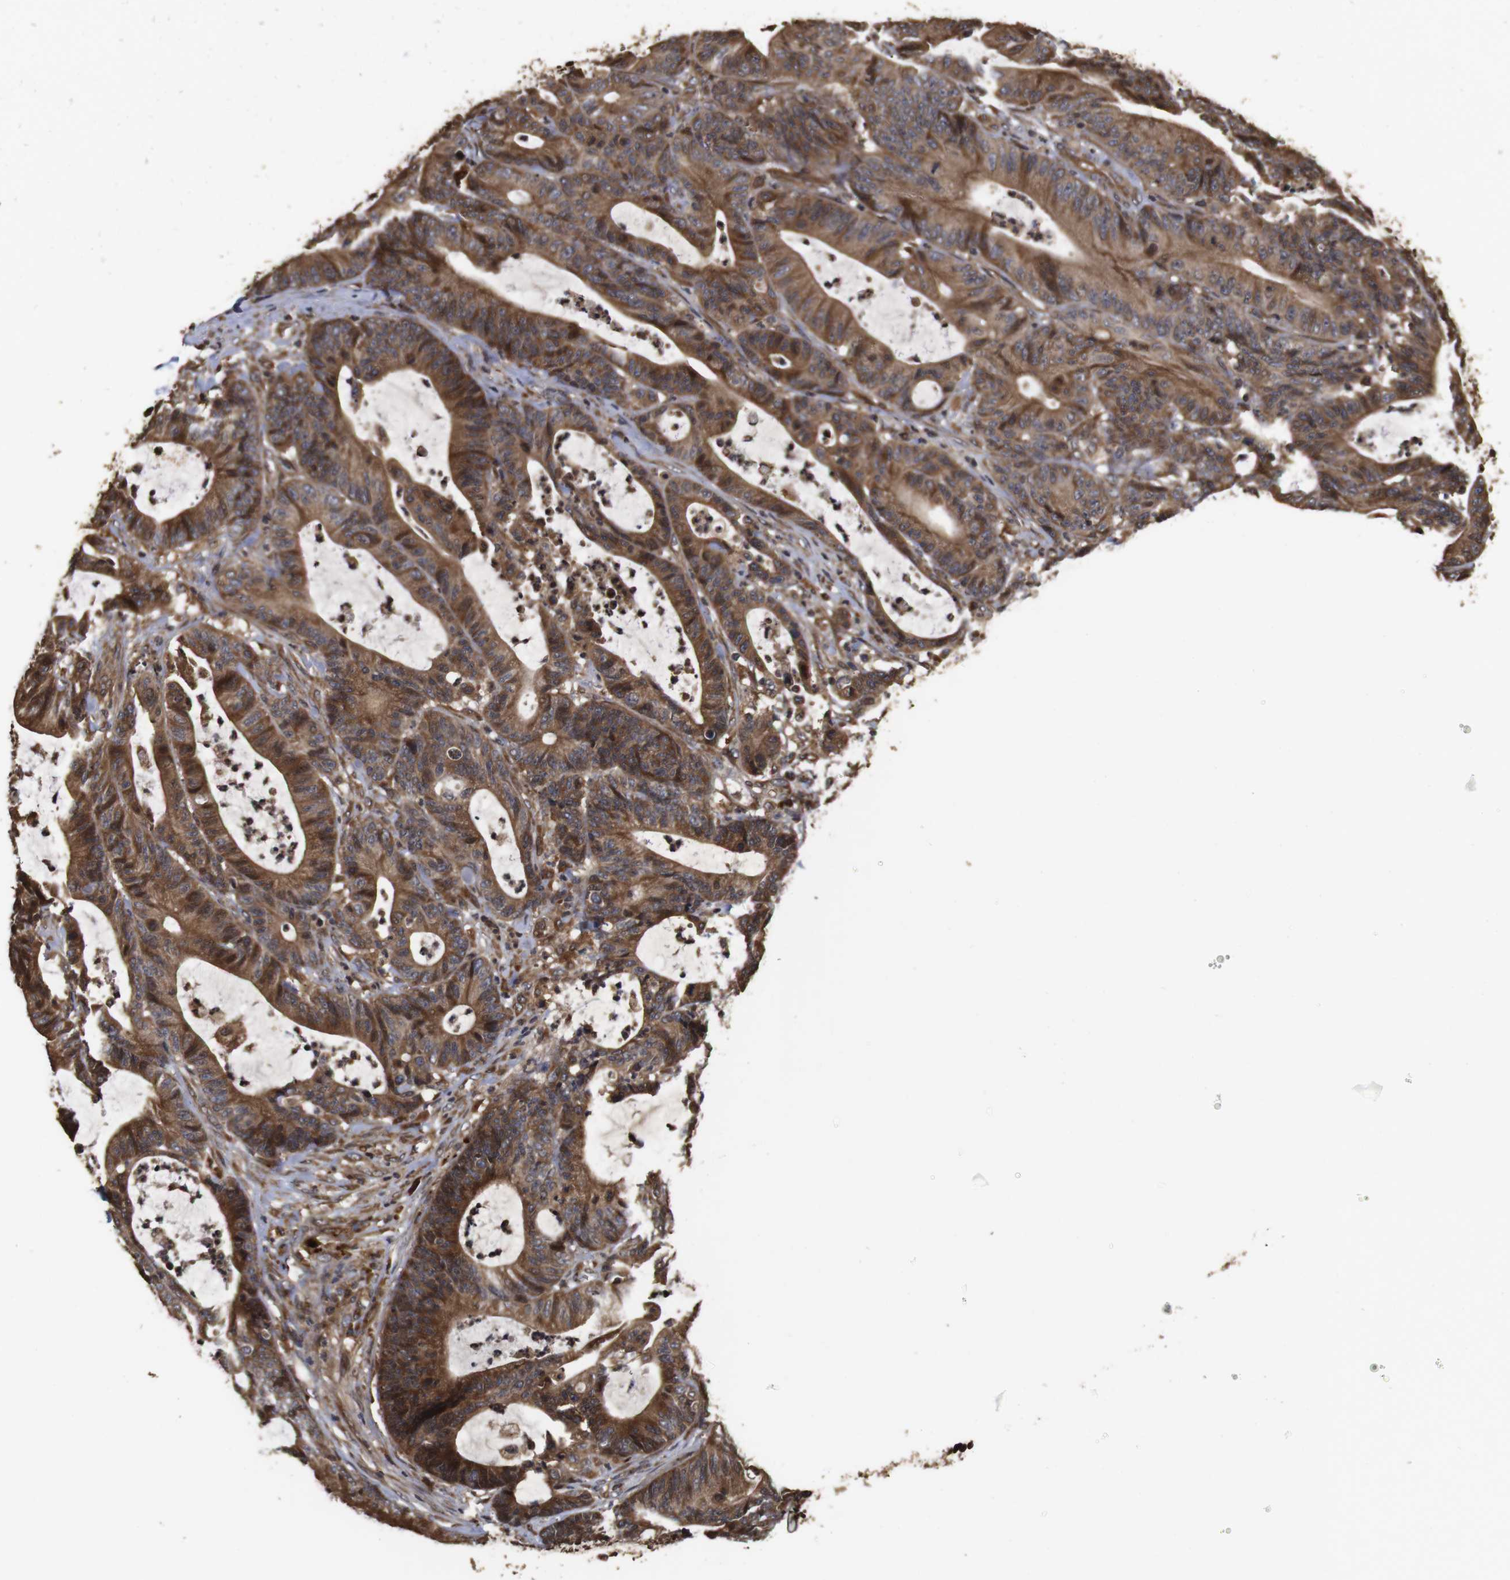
{"staining": {"intensity": "strong", "quantity": ">75%", "location": "cytoplasmic/membranous"}, "tissue": "colorectal cancer", "cell_type": "Tumor cells", "image_type": "cancer", "snomed": [{"axis": "morphology", "description": "Adenocarcinoma, NOS"}, {"axis": "topography", "description": "Colon"}], "caption": "Colorectal cancer (adenocarcinoma) stained with a brown dye reveals strong cytoplasmic/membranous positive staining in about >75% of tumor cells.", "gene": "PTPN14", "patient": {"sex": "female", "age": 84}}